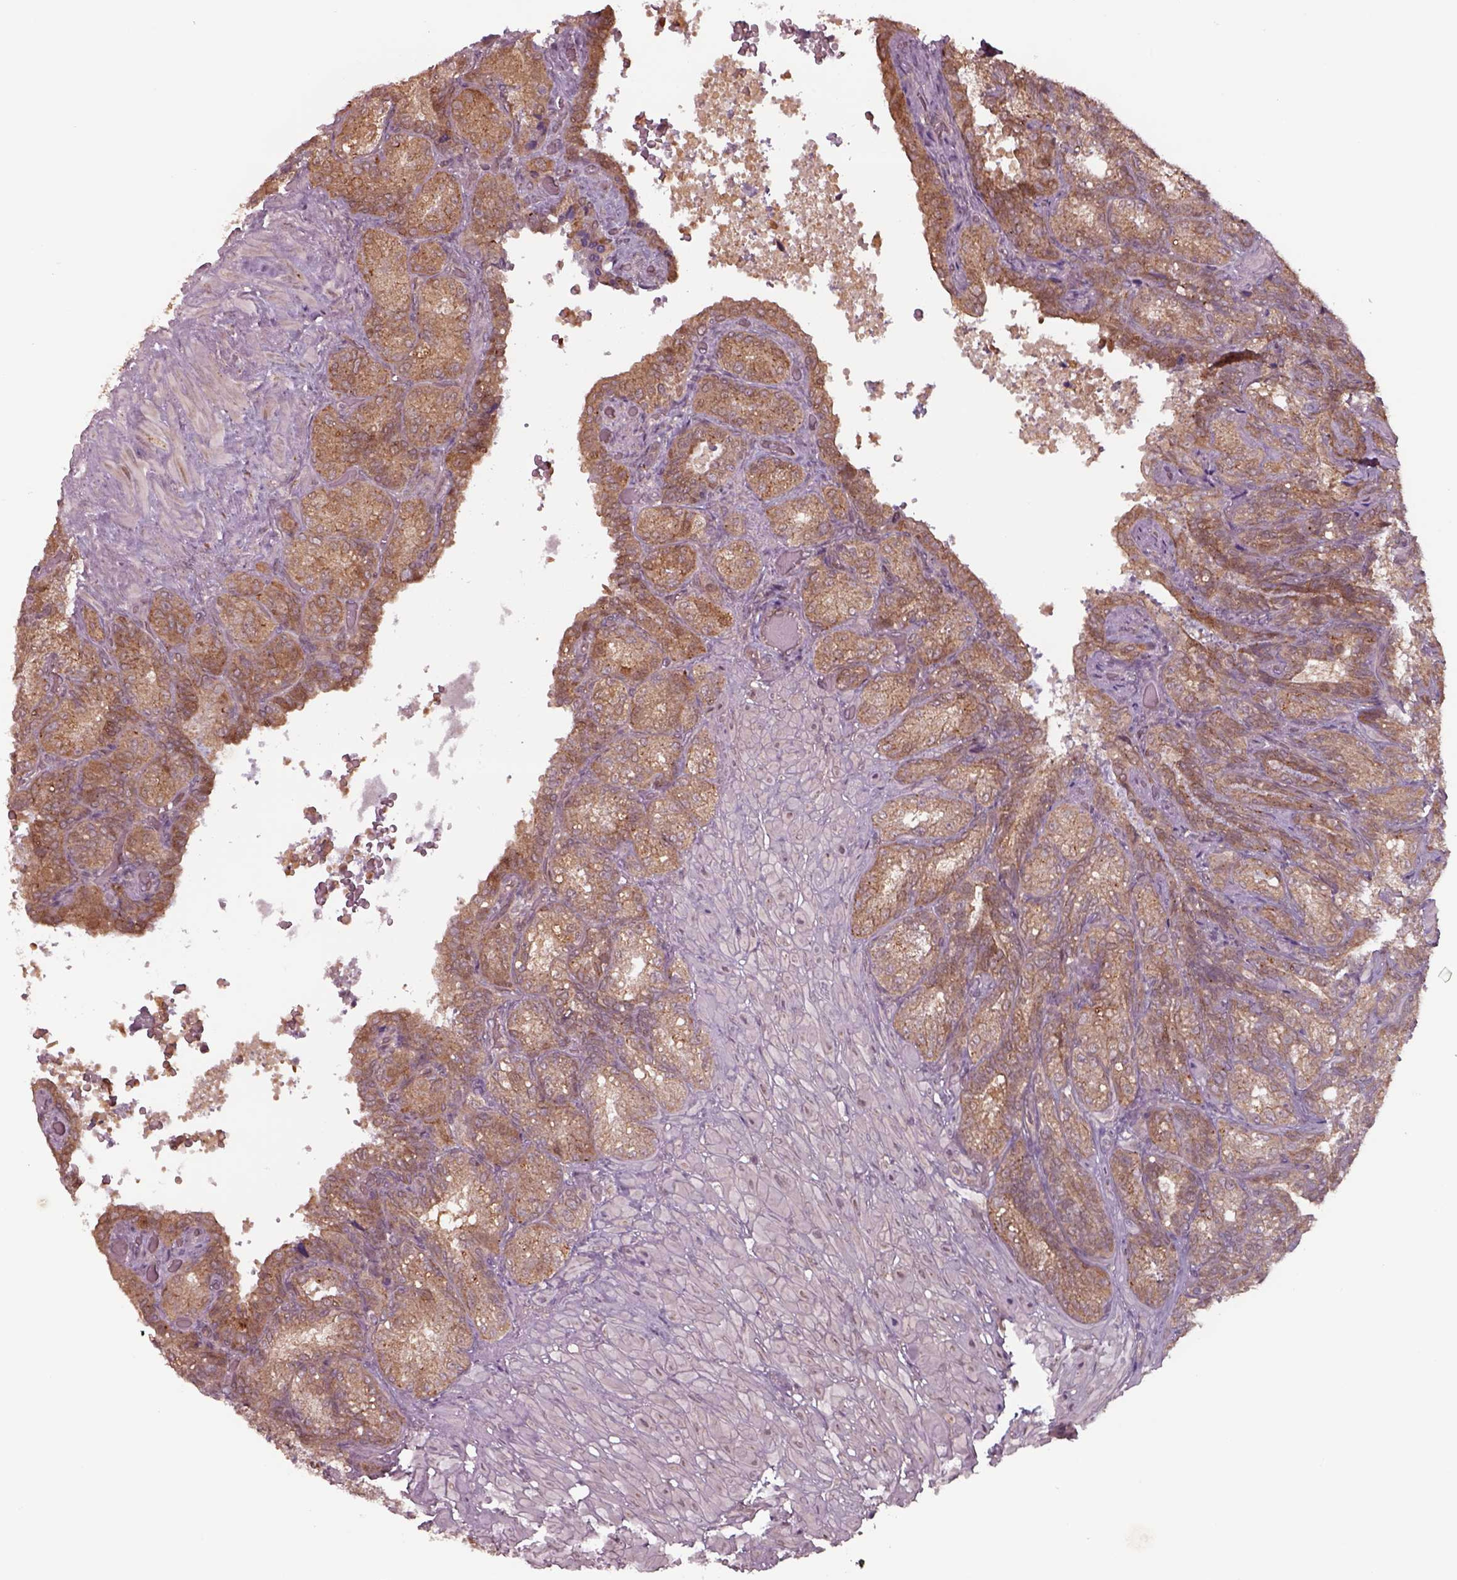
{"staining": {"intensity": "moderate", "quantity": ">75%", "location": "cytoplasmic/membranous"}, "tissue": "seminal vesicle", "cell_type": "Glandular cells", "image_type": "normal", "snomed": [{"axis": "morphology", "description": "Normal tissue, NOS"}, {"axis": "topography", "description": "Seminal veicle"}], "caption": "Normal seminal vesicle exhibits moderate cytoplasmic/membranous positivity in about >75% of glandular cells, visualized by immunohistochemistry.", "gene": "CHMP3", "patient": {"sex": "male", "age": 68}}